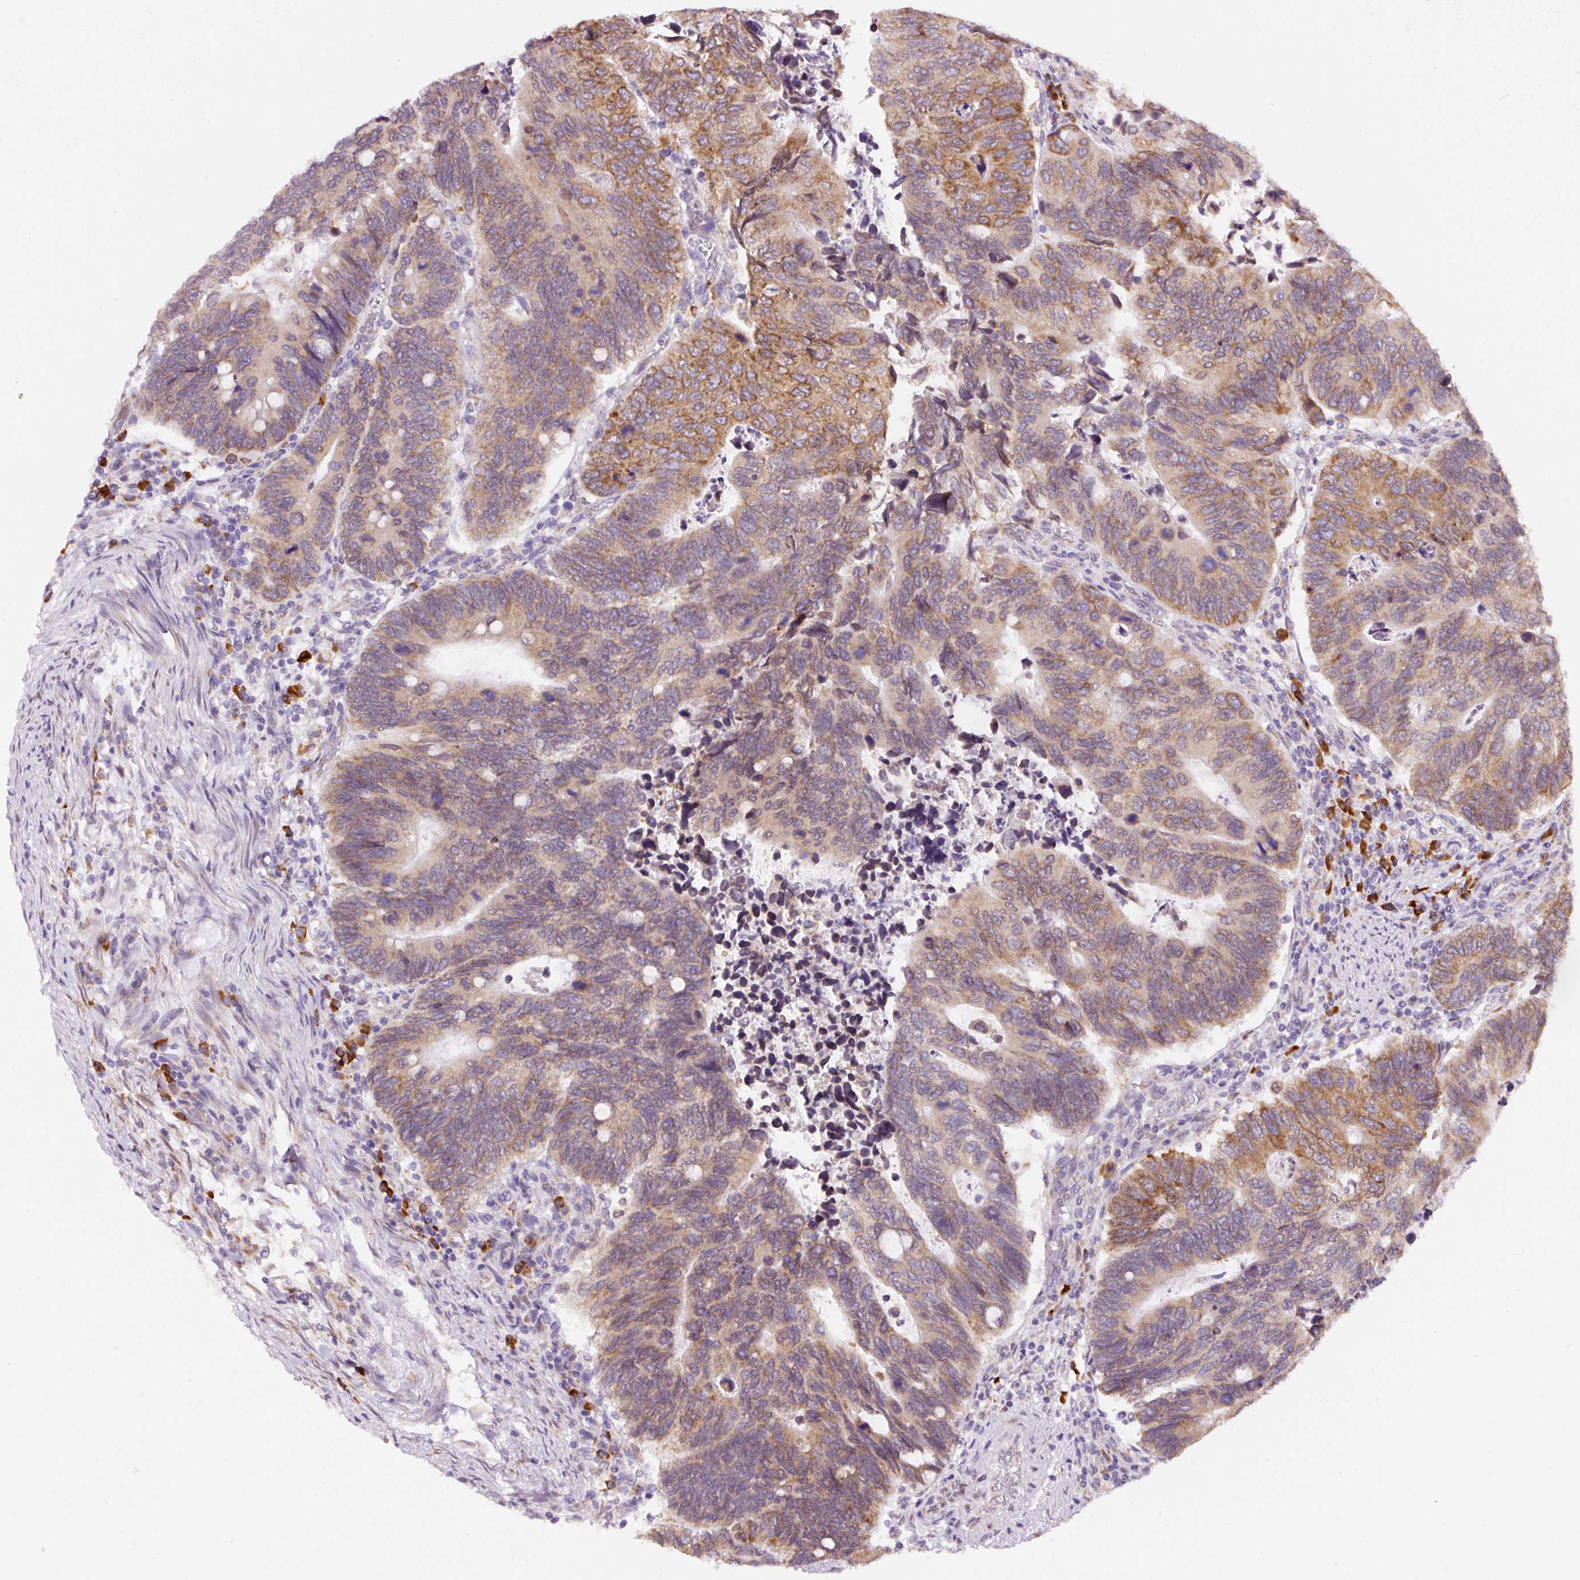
{"staining": {"intensity": "moderate", "quantity": ">75%", "location": "cytoplasmic/membranous"}, "tissue": "colorectal cancer", "cell_type": "Tumor cells", "image_type": "cancer", "snomed": [{"axis": "morphology", "description": "Adenocarcinoma, NOS"}, {"axis": "topography", "description": "Colon"}], "caption": "A micrograph of human colorectal cancer stained for a protein exhibits moderate cytoplasmic/membranous brown staining in tumor cells. Nuclei are stained in blue.", "gene": "DDOST", "patient": {"sex": "male", "age": 87}}